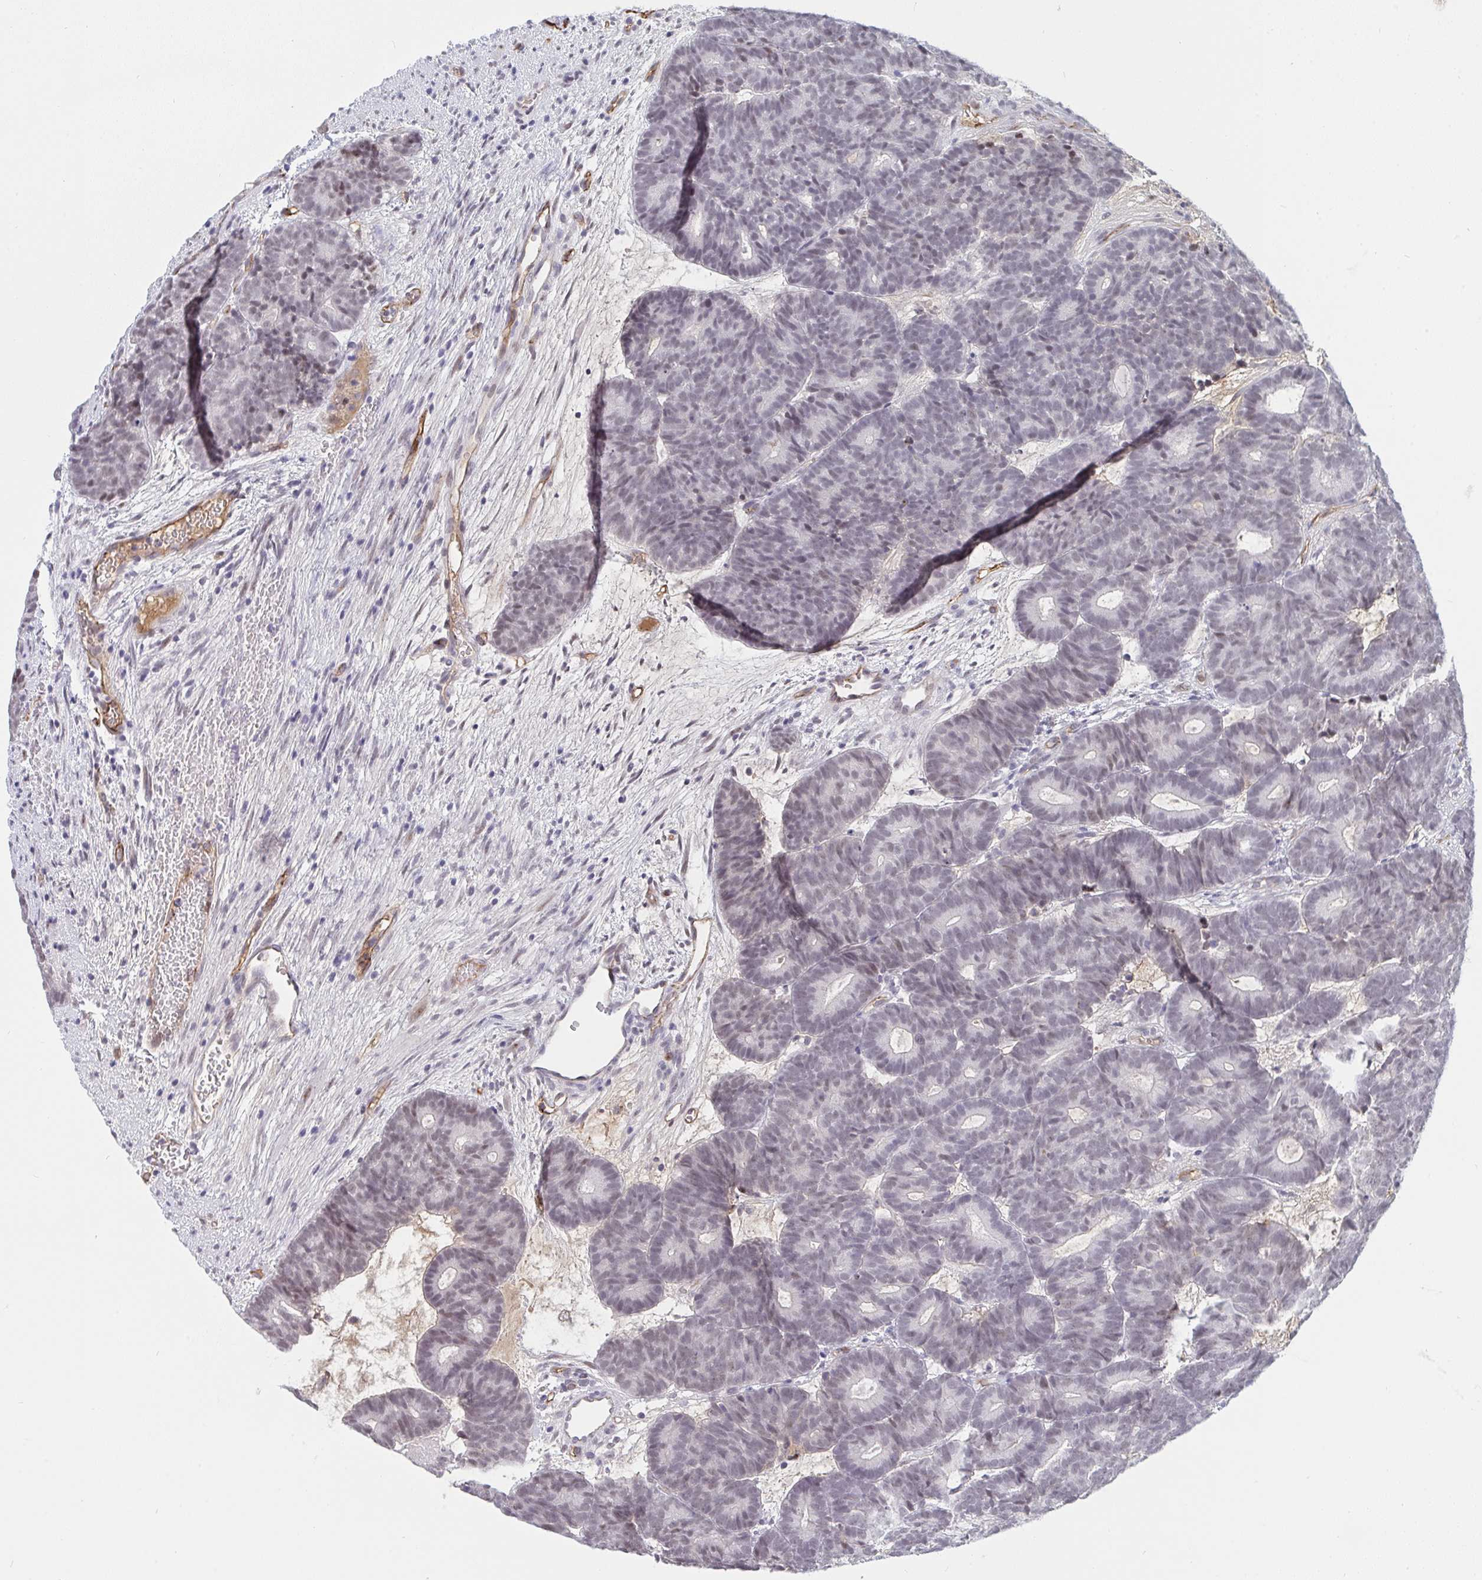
{"staining": {"intensity": "weak", "quantity": "25%-75%", "location": "nuclear"}, "tissue": "head and neck cancer", "cell_type": "Tumor cells", "image_type": "cancer", "snomed": [{"axis": "morphology", "description": "Adenocarcinoma, NOS"}, {"axis": "topography", "description": "Head-Neck"}], "caption": "Immunohistochemical staining of human adenocarcinoma (head and neck) displays low levels of weak nuclear positivity in approximately 25%-75% of tumor cells. (DAB (3,3'-diaminobenzidine) IHC, brown staining for protein, blue staining for nuclei).", "gene": "DSCAML1", "patient": {"sex": "female", "age": 81}}